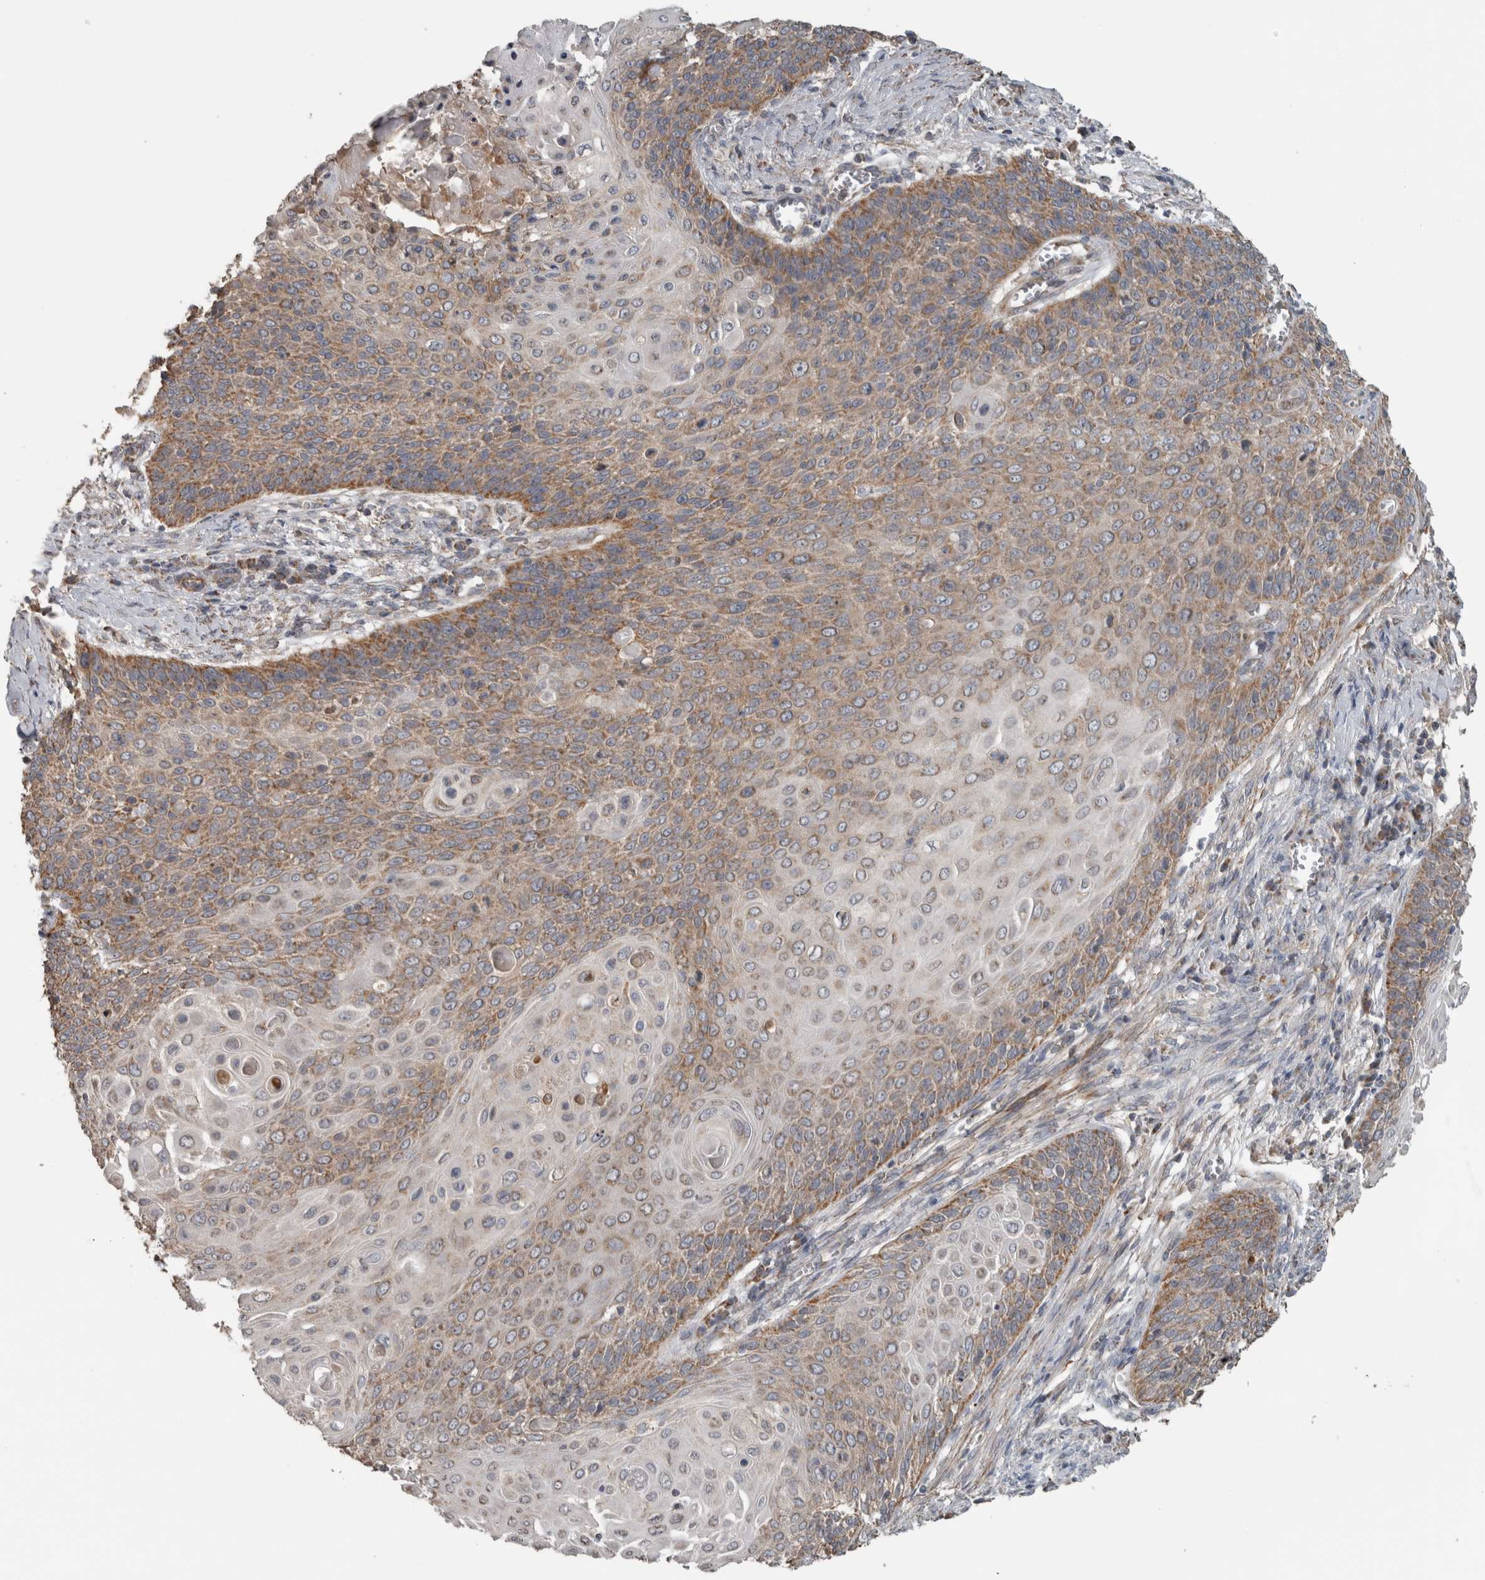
{"staining": {"intensity": "moderate", "quantity": ">75%", "location": "cytoplasmic/membranous"}, "tissue": "cervical cancer", "cell_type": "Tumor cells", "image_type": "cancer", "snomed": [{"axis": "morphology", "description": "Squamous cell carcinoma, NOS"}, {"axis": "topography", "description": "Cervix"}], "caption": "Cervical cancer (squamous cell carcinoma) stained with a brown dye exhibits moderate cytoplasmic/membranous positive staining in approximately >75% of tumor cells.", "gene": "ARMC1", "patient": {"sex": "female", "age": 39}}